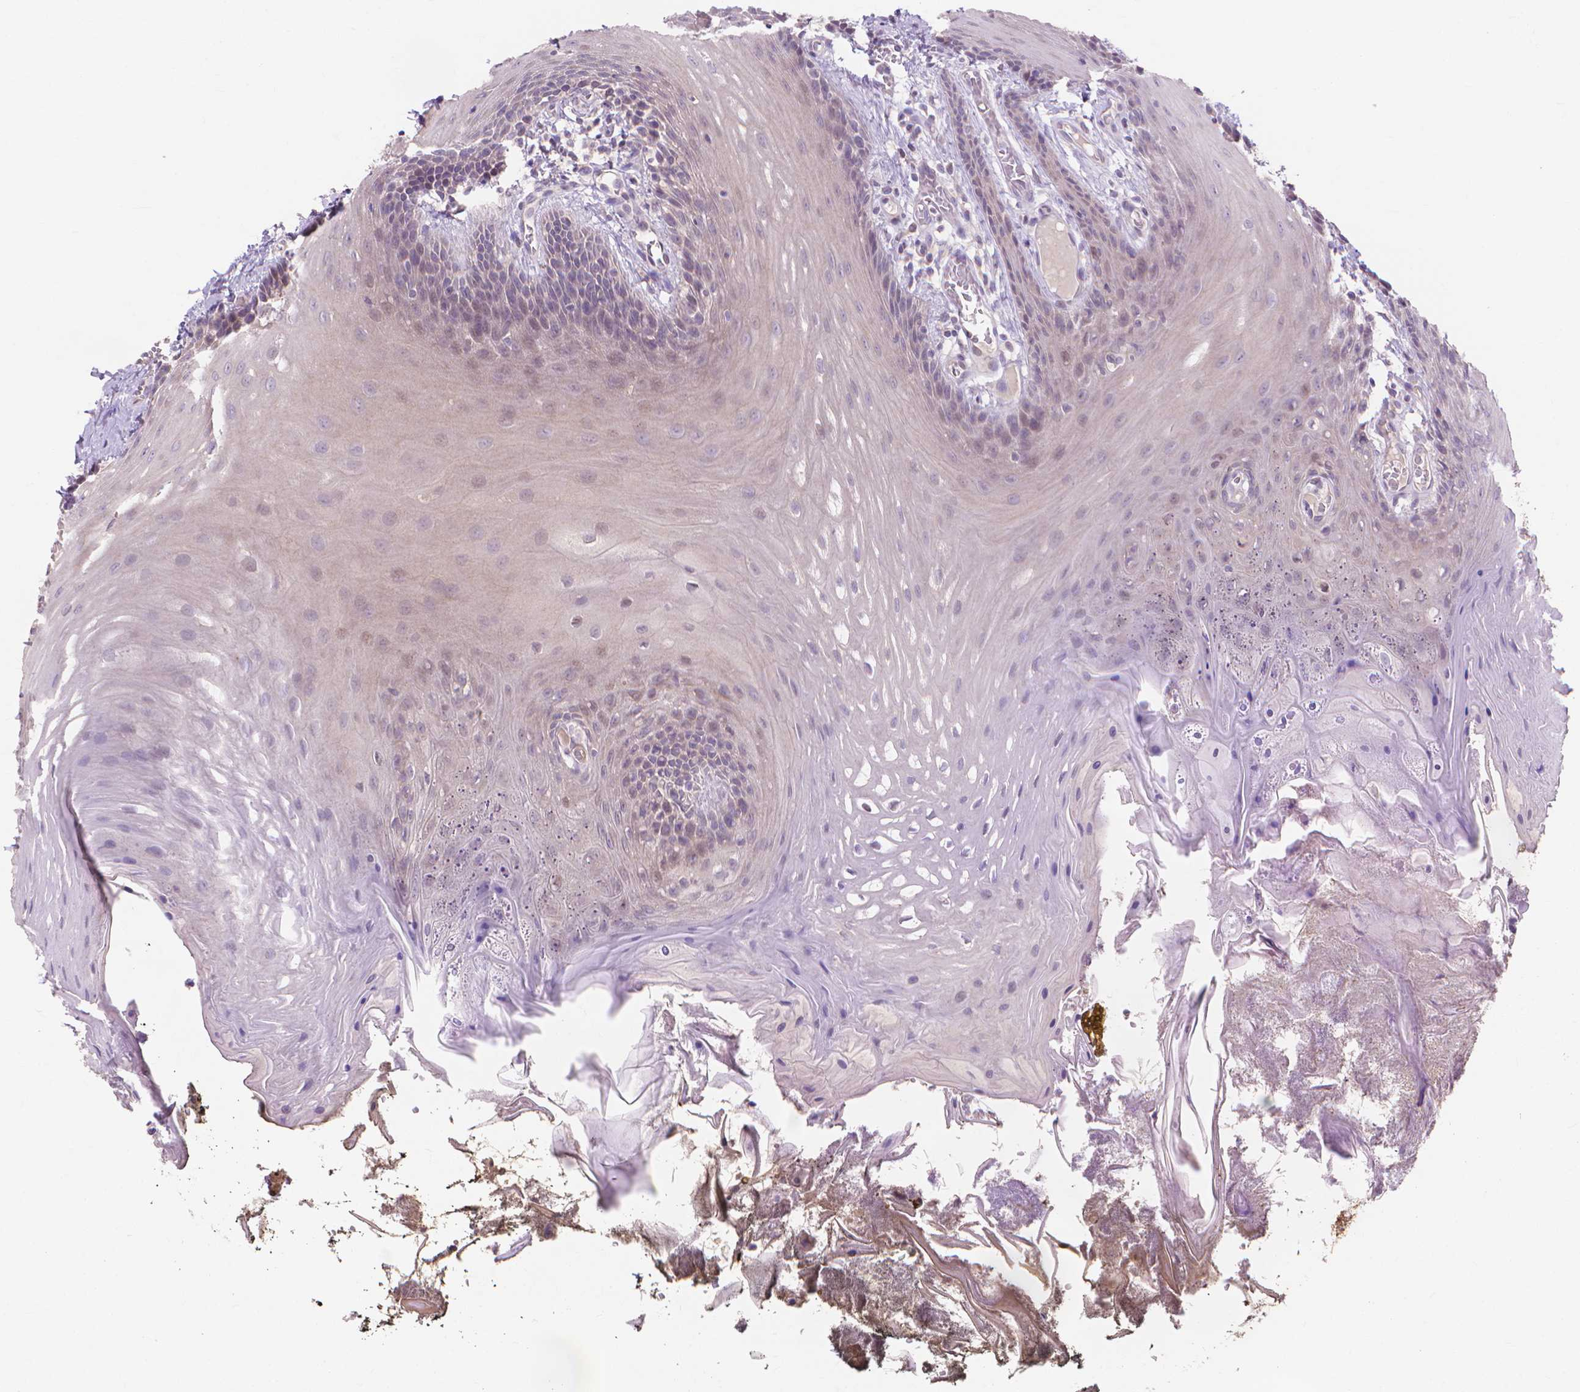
{"staining": {"intensity": "negative", "quantity": "none", "location": "none"}, "tissue": "oral mucosa", "cell_type": "Squamous epithelial cells", "image_type": "normal", "snomed": [{"axis": "morphology", "description": "Normal tissue, NOS"}, {"axis": "topography", "description": "Oral tissue"}], "caption": "Squamous epithelial cells are negative for protein expression in normal human oral mucosa. (DAB (3,3'-diaminobenzidine) immunohistochemistry with hematoxylin counter stain).", "gene": "PRDM13", "patient": {"sex": "male", "age": 9}}